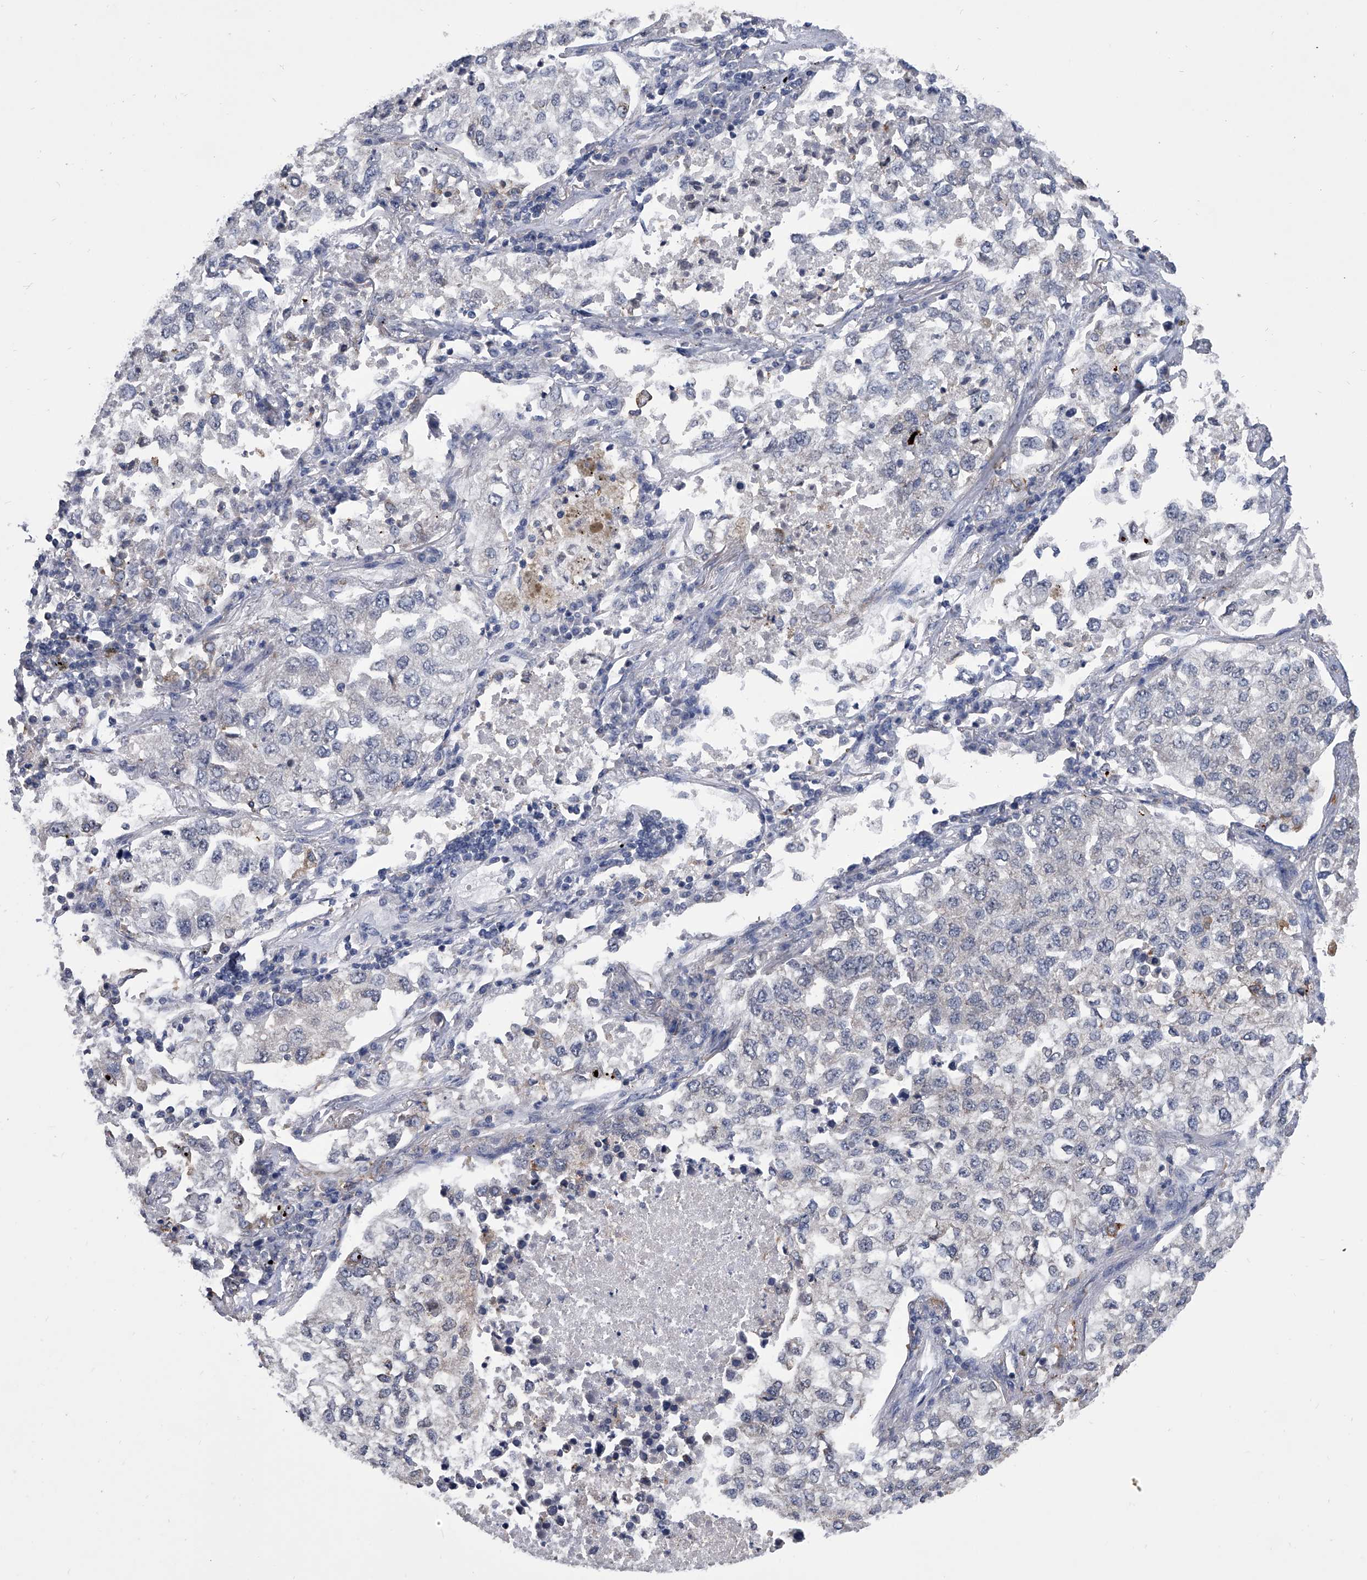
{"staining": {"intensity": "negative", "quantity": "none", "location": "none"}, "tissue": "lung cancer", "cell_type": "Tumor cells", "image_type": "cancer", "snomed": [{"axis": "morphology", "description": "Adenocarcinoma, NOS"}, {"axis": "topography", "description": "Lung"}], "caption": "This is a histopathology image of IHC staining of lung cancer (adenocarcinoma), which shows no expression in tumor cells.", "gene": "MAP4K3", "patient": {"sex": "male", "age": 63}}